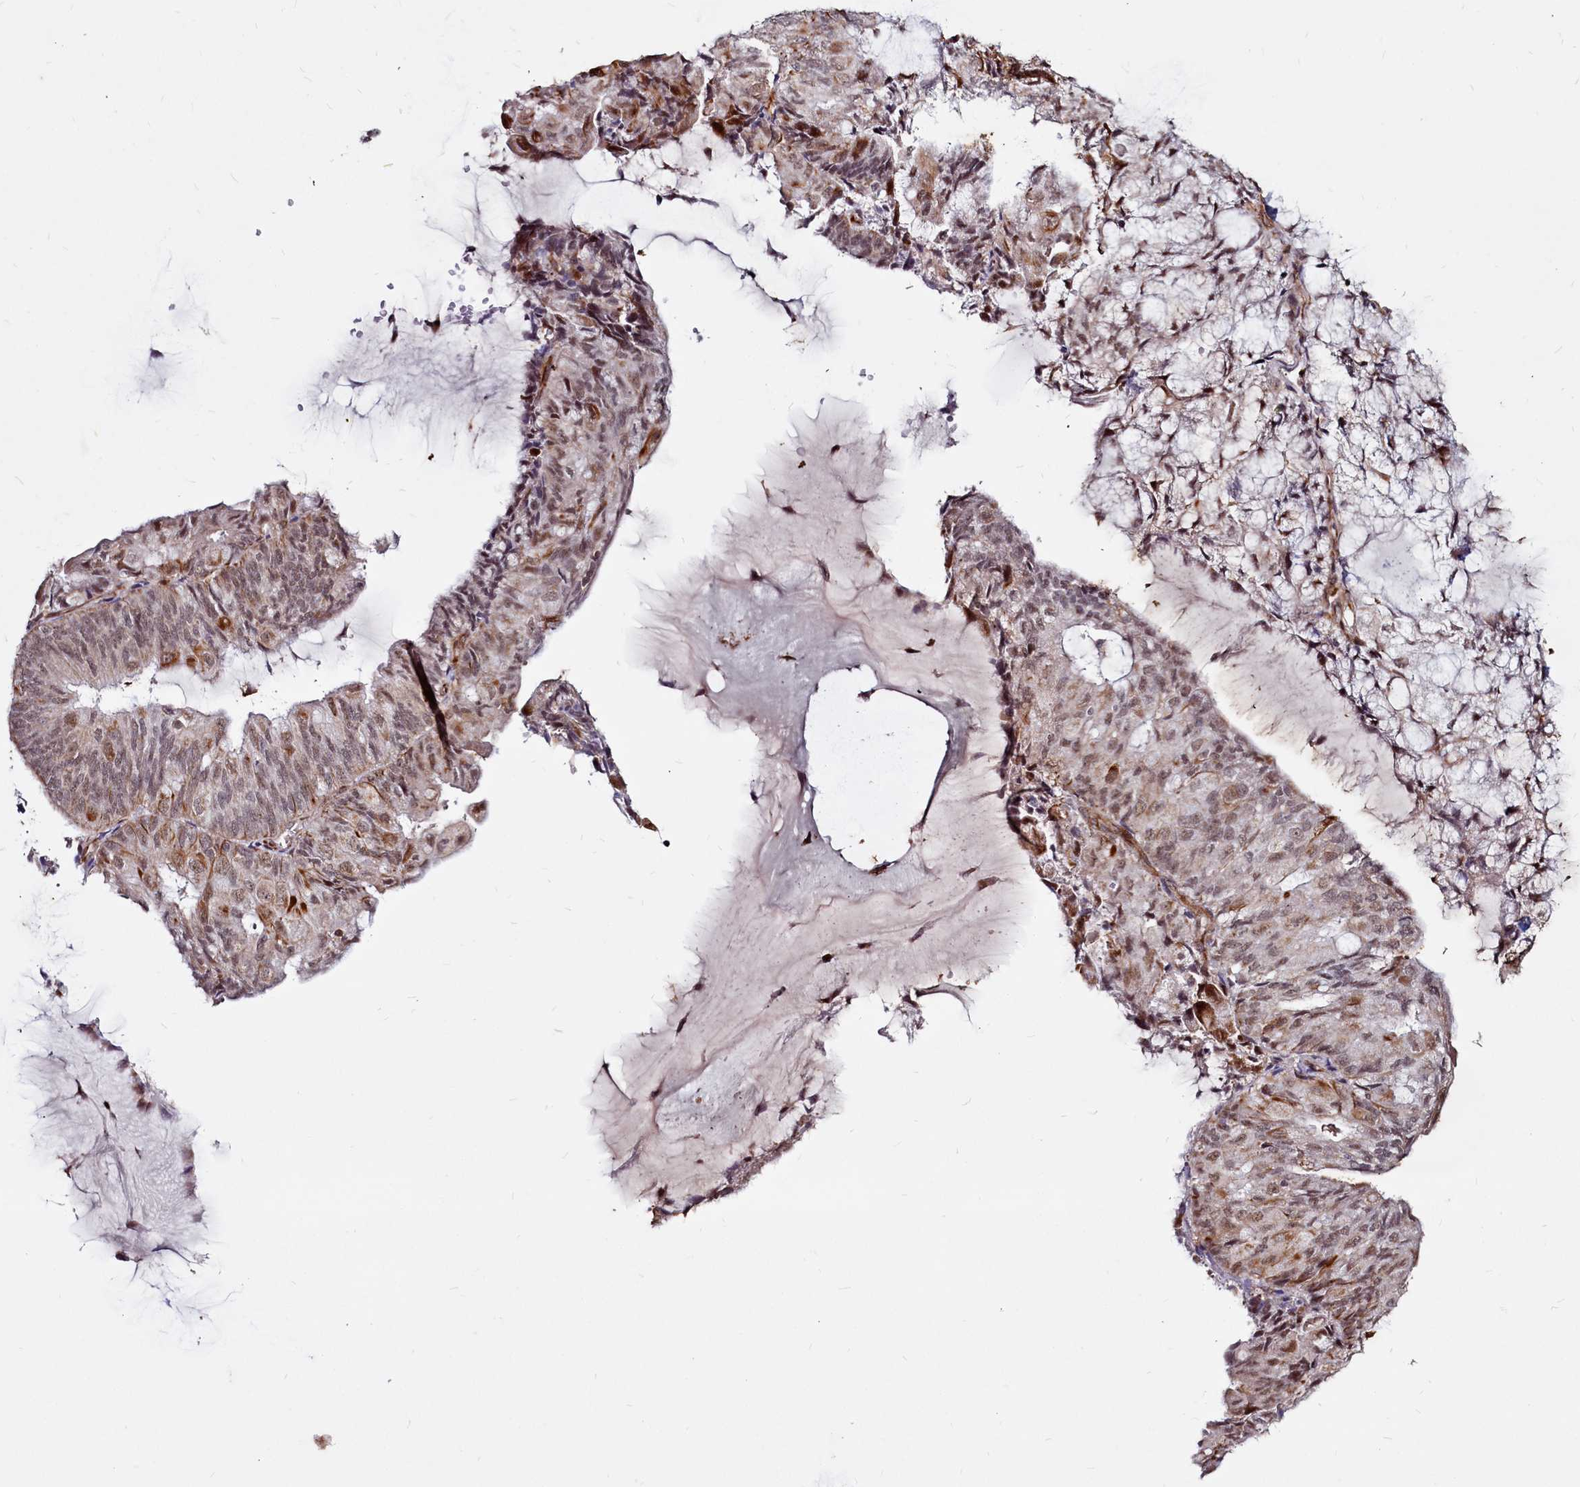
{"staining": {"intensity": "weak", "quantity": "25%-75%", "location": "nuclear"}, "tissue": "endometrial cancer", "cell_type": "Tumor cells", "image_type": "cancer", "snomed": [{"axis": "morphology", "description": "Adenocarcinoma, NOS"}, {"axis": "topography", "description": "Endometrium"}], "caption": "Immunohistochemistry (IHC) of adenocarcinoma (endometrial) reveals low levels of weak nuclear positivity in about 25%-75% of tumor cells. (DAB = brown stain, brightfield microscopy at high magnification).", "gene": "CLK3", "patient": {"sex": "female", "age": 81}}